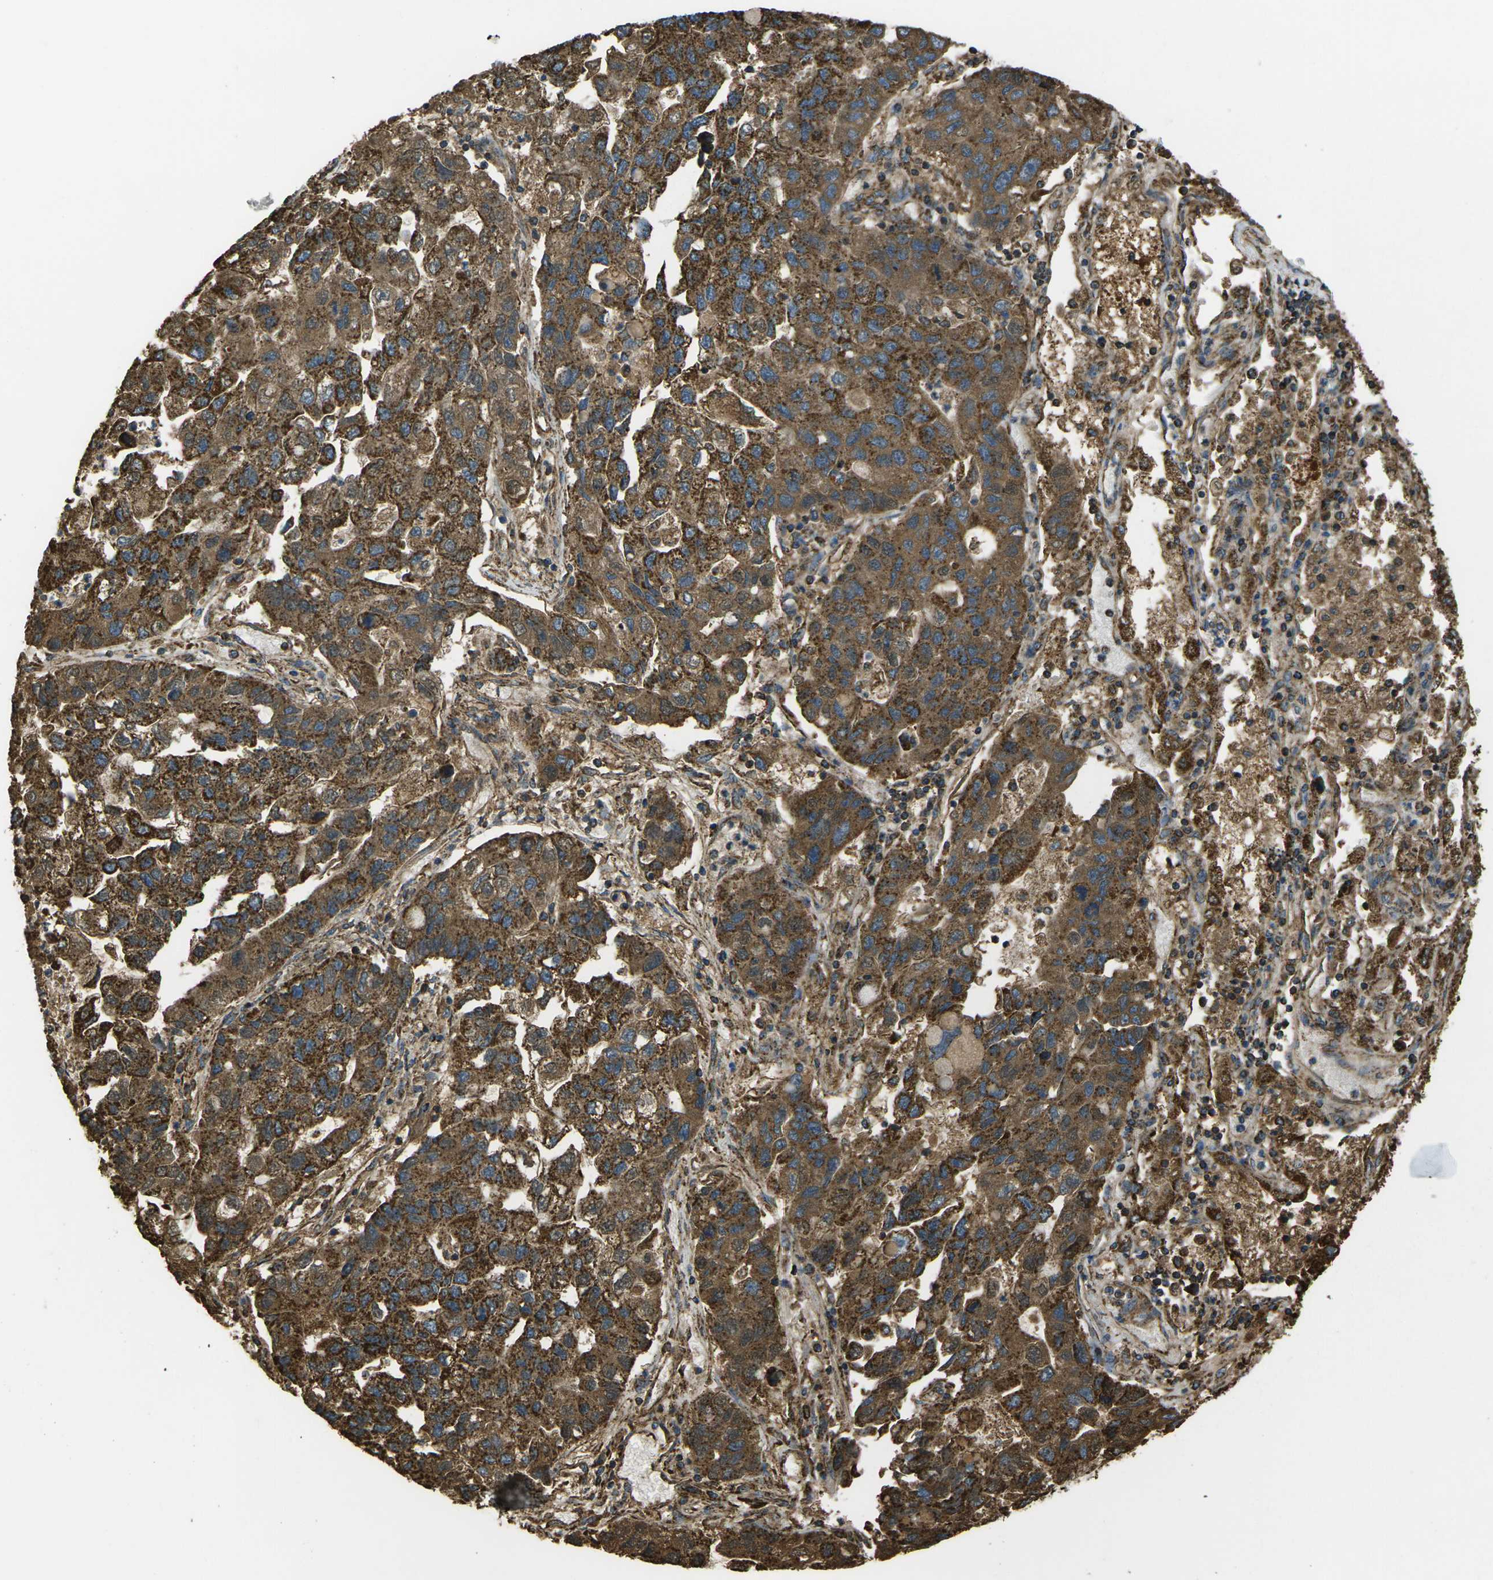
{"staining": {"intensity": "strong", "quantity": ">75%", "location": "cytoplasmic/membranous"}, "tissue": "lung cancer", "cell_type": "Tumor cells", "image_type": "cancer", "snomed": [{"axis": "morphology", "description": "Adenocarcinoma, NOS"}, {"axis": "topography", "description": "Lung"}], "caption": "Tumor cells demonstrate high levels of strong cytoplasmic/membranous expression in approximately >75% of cells in lung adenocarcinoma.", "gene": "KLHL5", "patient": {"sex": "female", "age": 51}}